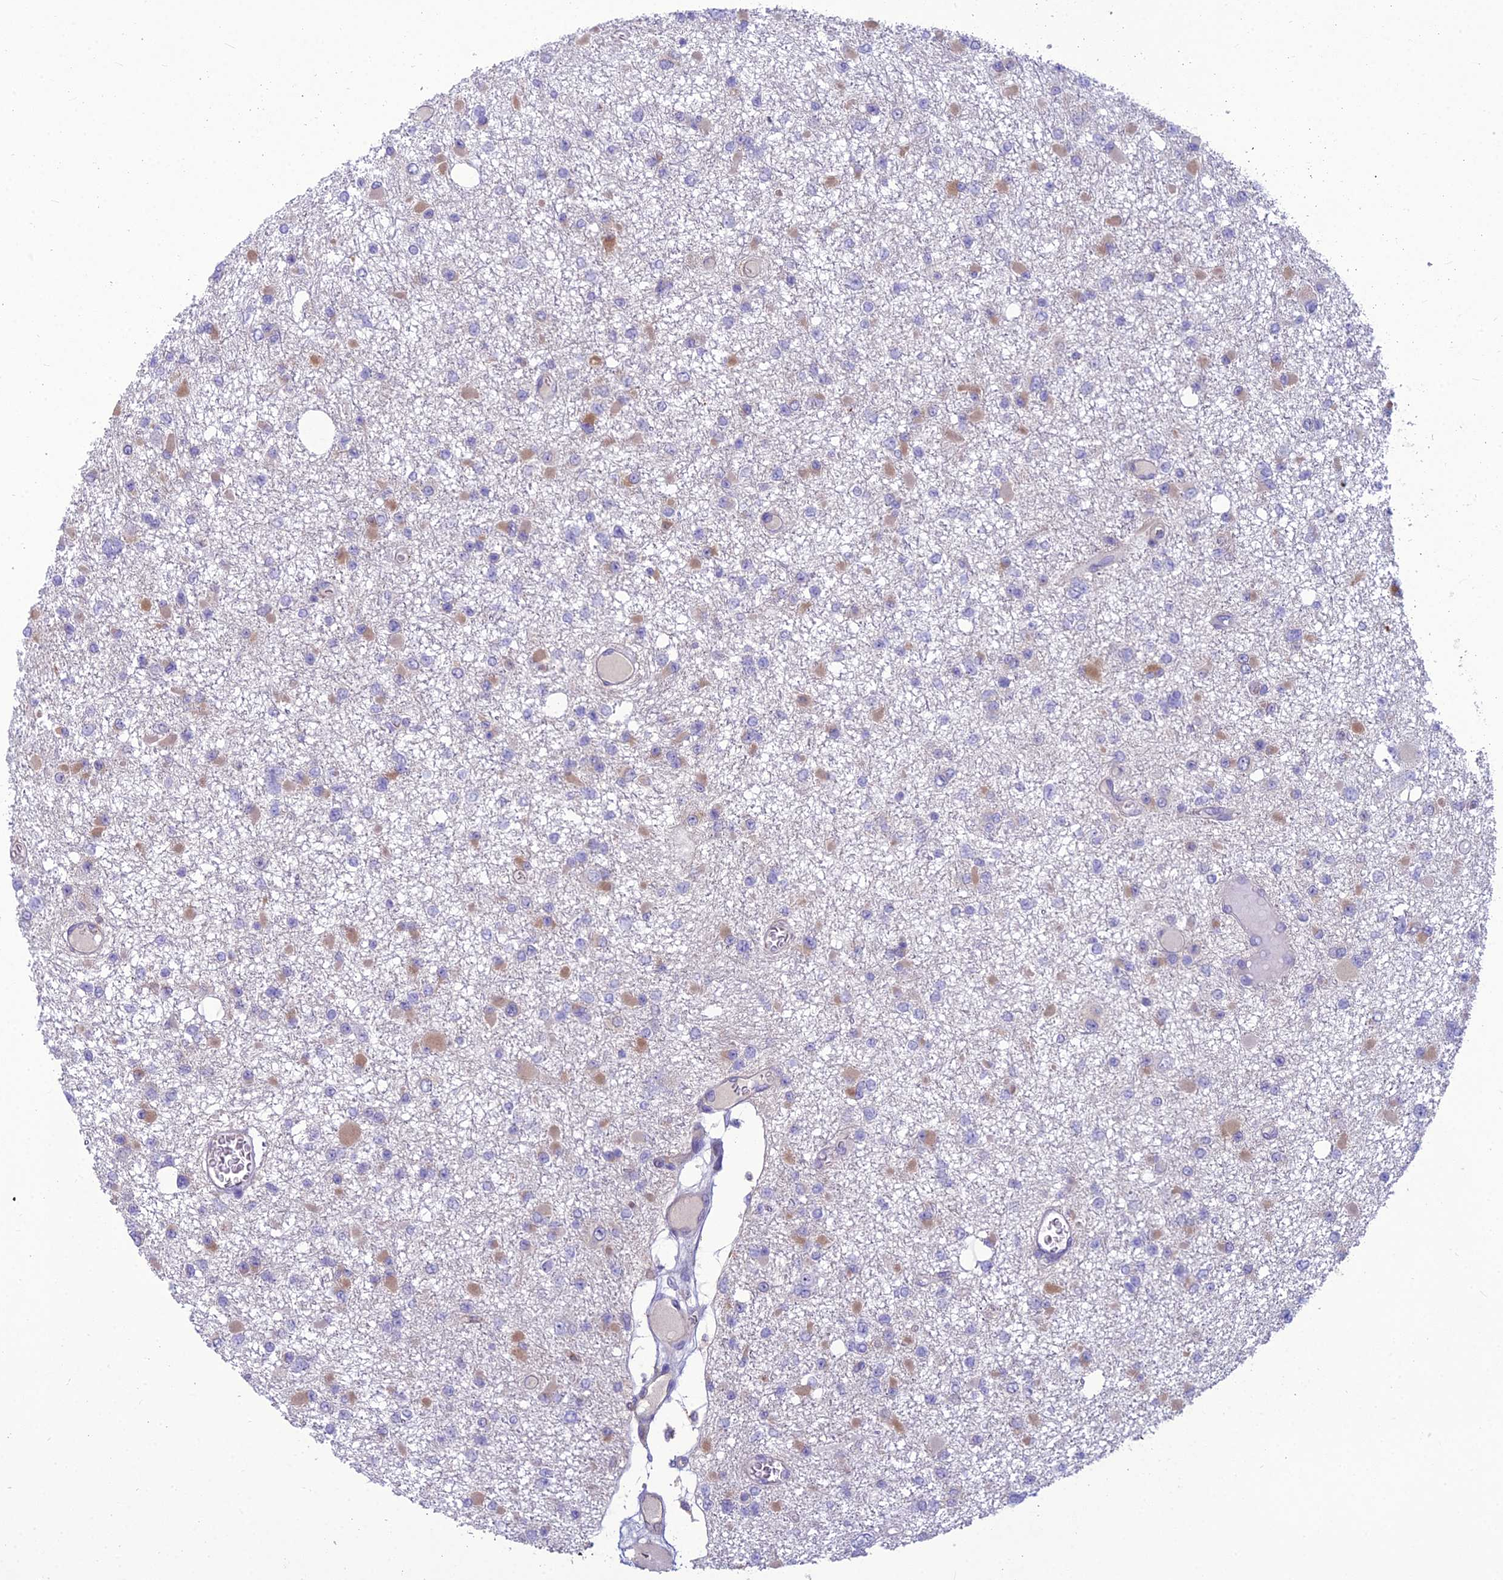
{"staining": {"intensity": "moderate", "quantity": "25%-75%", "location": "cytoplasmic/membranous"}, "tissue": "glioma", "cell_type": "Tumor cells", "image_type": "cancer", "snomed": [{"axis": "morphology", "description": "Glioma, malignant, Low grade"}, {"axis": "topography", "description": "Brain"}], "caption": "Brown immunohistochemical staining in glioma demonstrates moderate cytoplasmic/membranous expression in approximately 25%-75% of tumor cells. (DAB IHC with brightfield microscopy, high magnification).", "gene": "BBS7", "patient": {"sex": "female", "age": 22}}